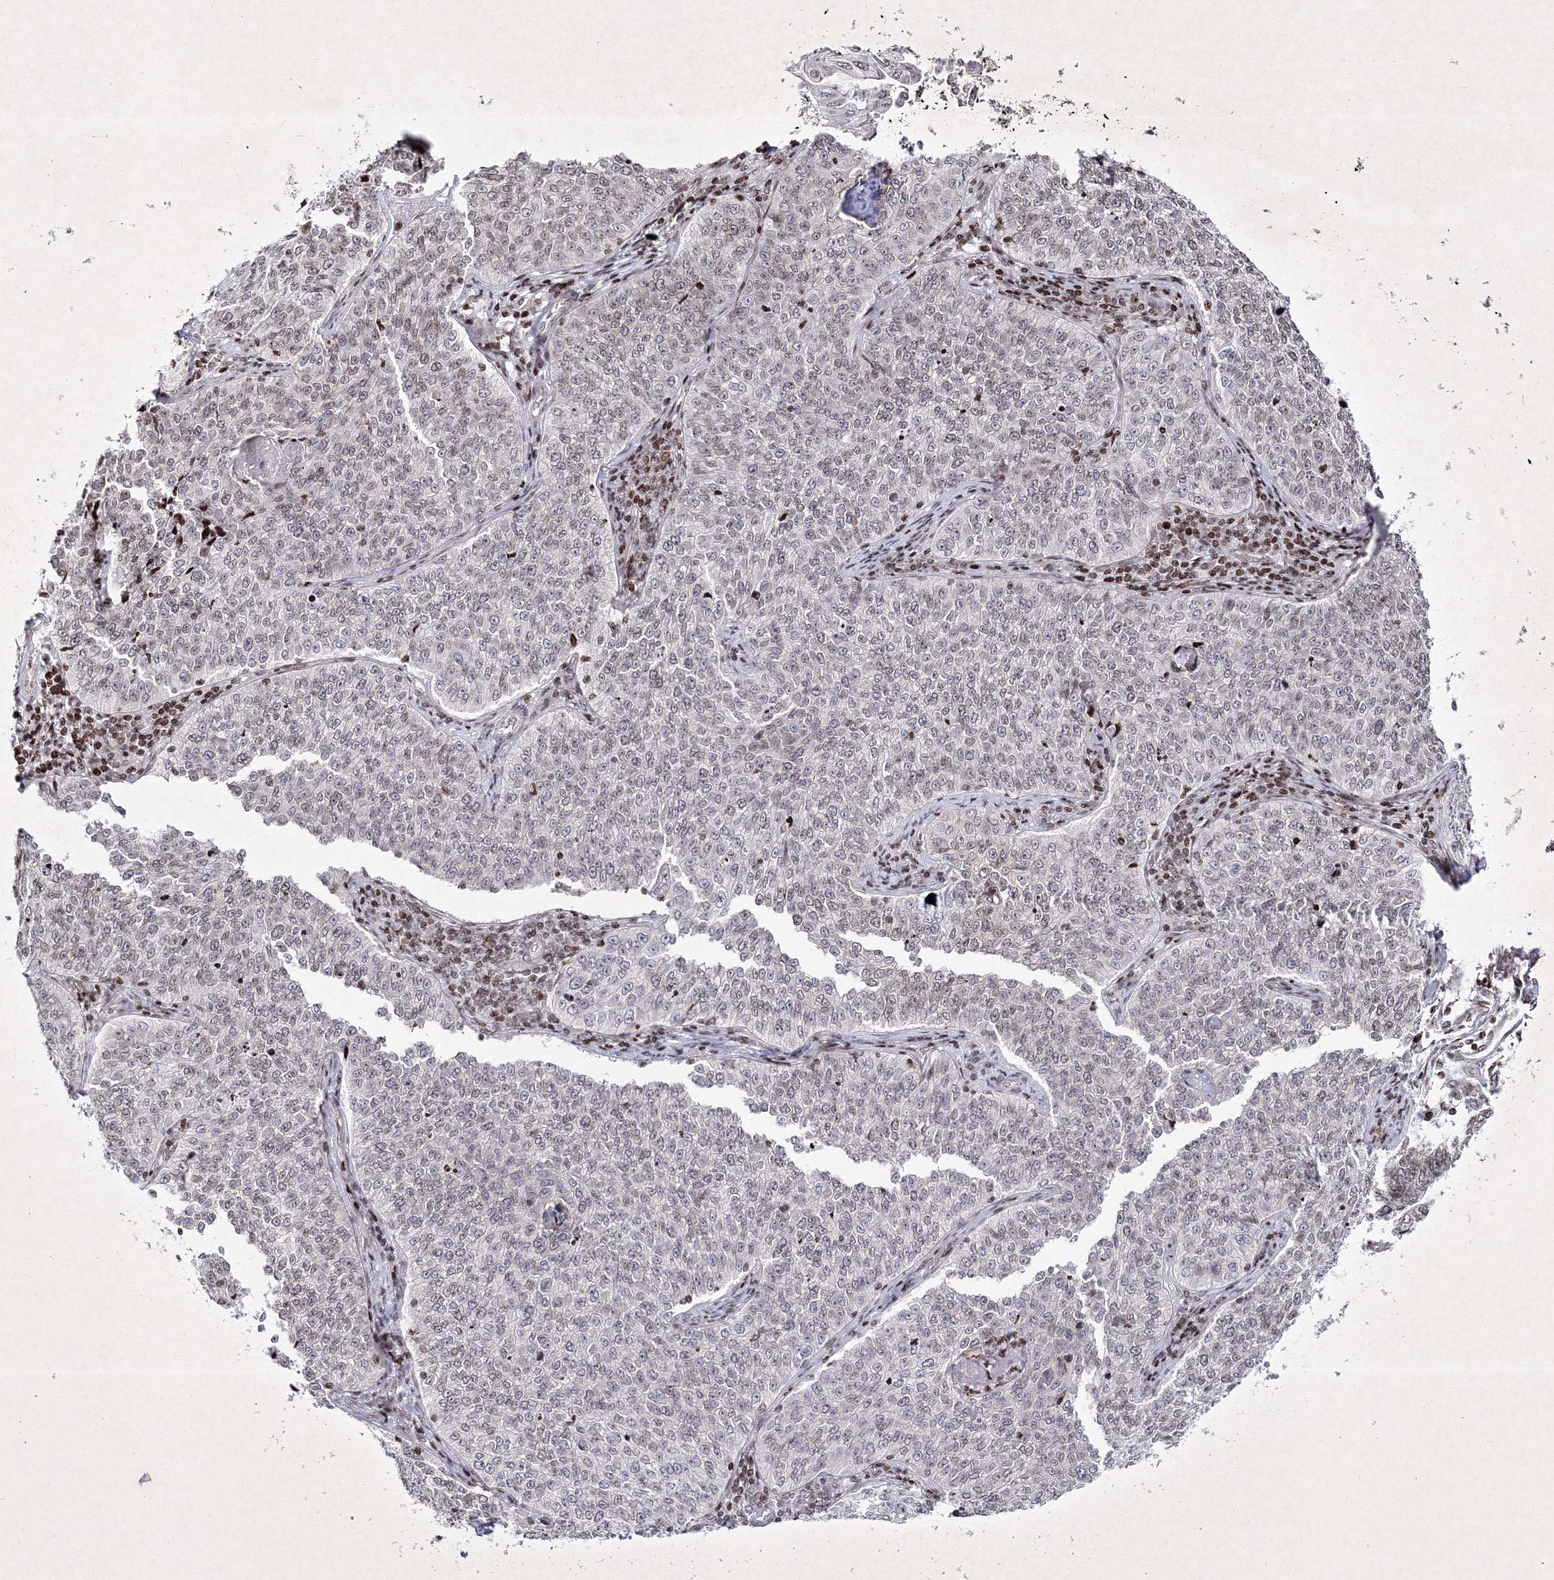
{"staining": {"intensity": "negative", "quantity": "none", "location": "none"}, "tissue": "cervical cancer", "cell_type": "Tumor cells", "image_type": "cancer", "snomed": [{"axis": "morphology", "description": "Squamous cell carcinoma, NOS"}, {"axis": "topography", "description": "Cervix"}], "caption": "Tumor cells are negative for protein expression in human cervical cancer.", "gene": "SMIM29", "patient": {"sex": "female", "age": 35}}